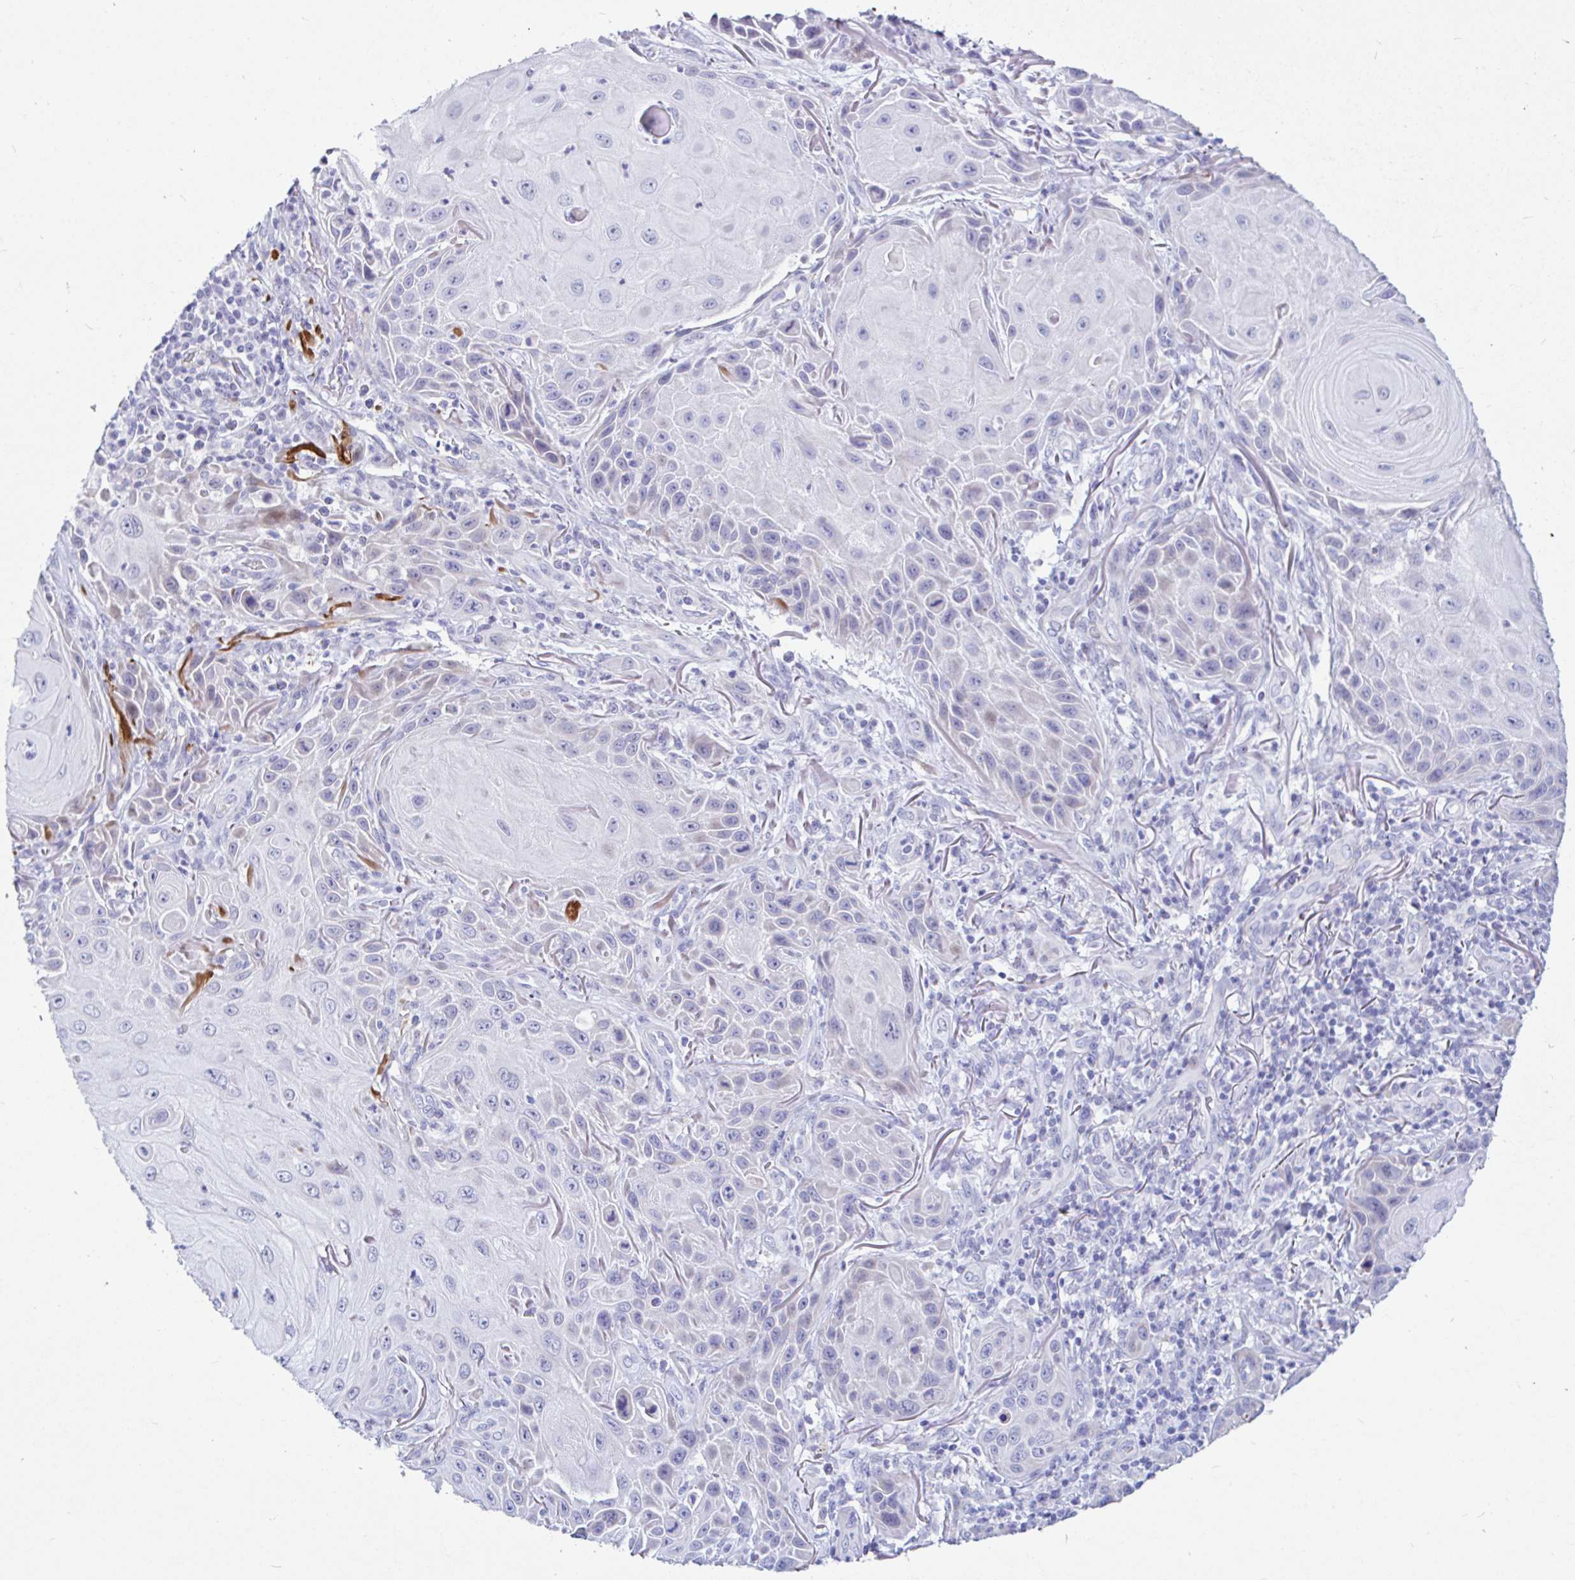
{"staining": {"intensity": "negative", "quantity": "none", "location": "none"}, "tissue": "skin cancer", "cell_type": "Tumor cells", "image_type": "cancer", "snomed": [{"axis": "morphology", "description": "Squamous cell carcinoma, NOS"}, {"axis": "topography", "description": "Skin"}], "caption": "DAB (3,3'-diaminobenzidine) immunohistochemical staining of skin cancer reveals no significant staining in tumor cells.", "gene": "NBPF3", "patient": {"sex": "female", "age": 94}}